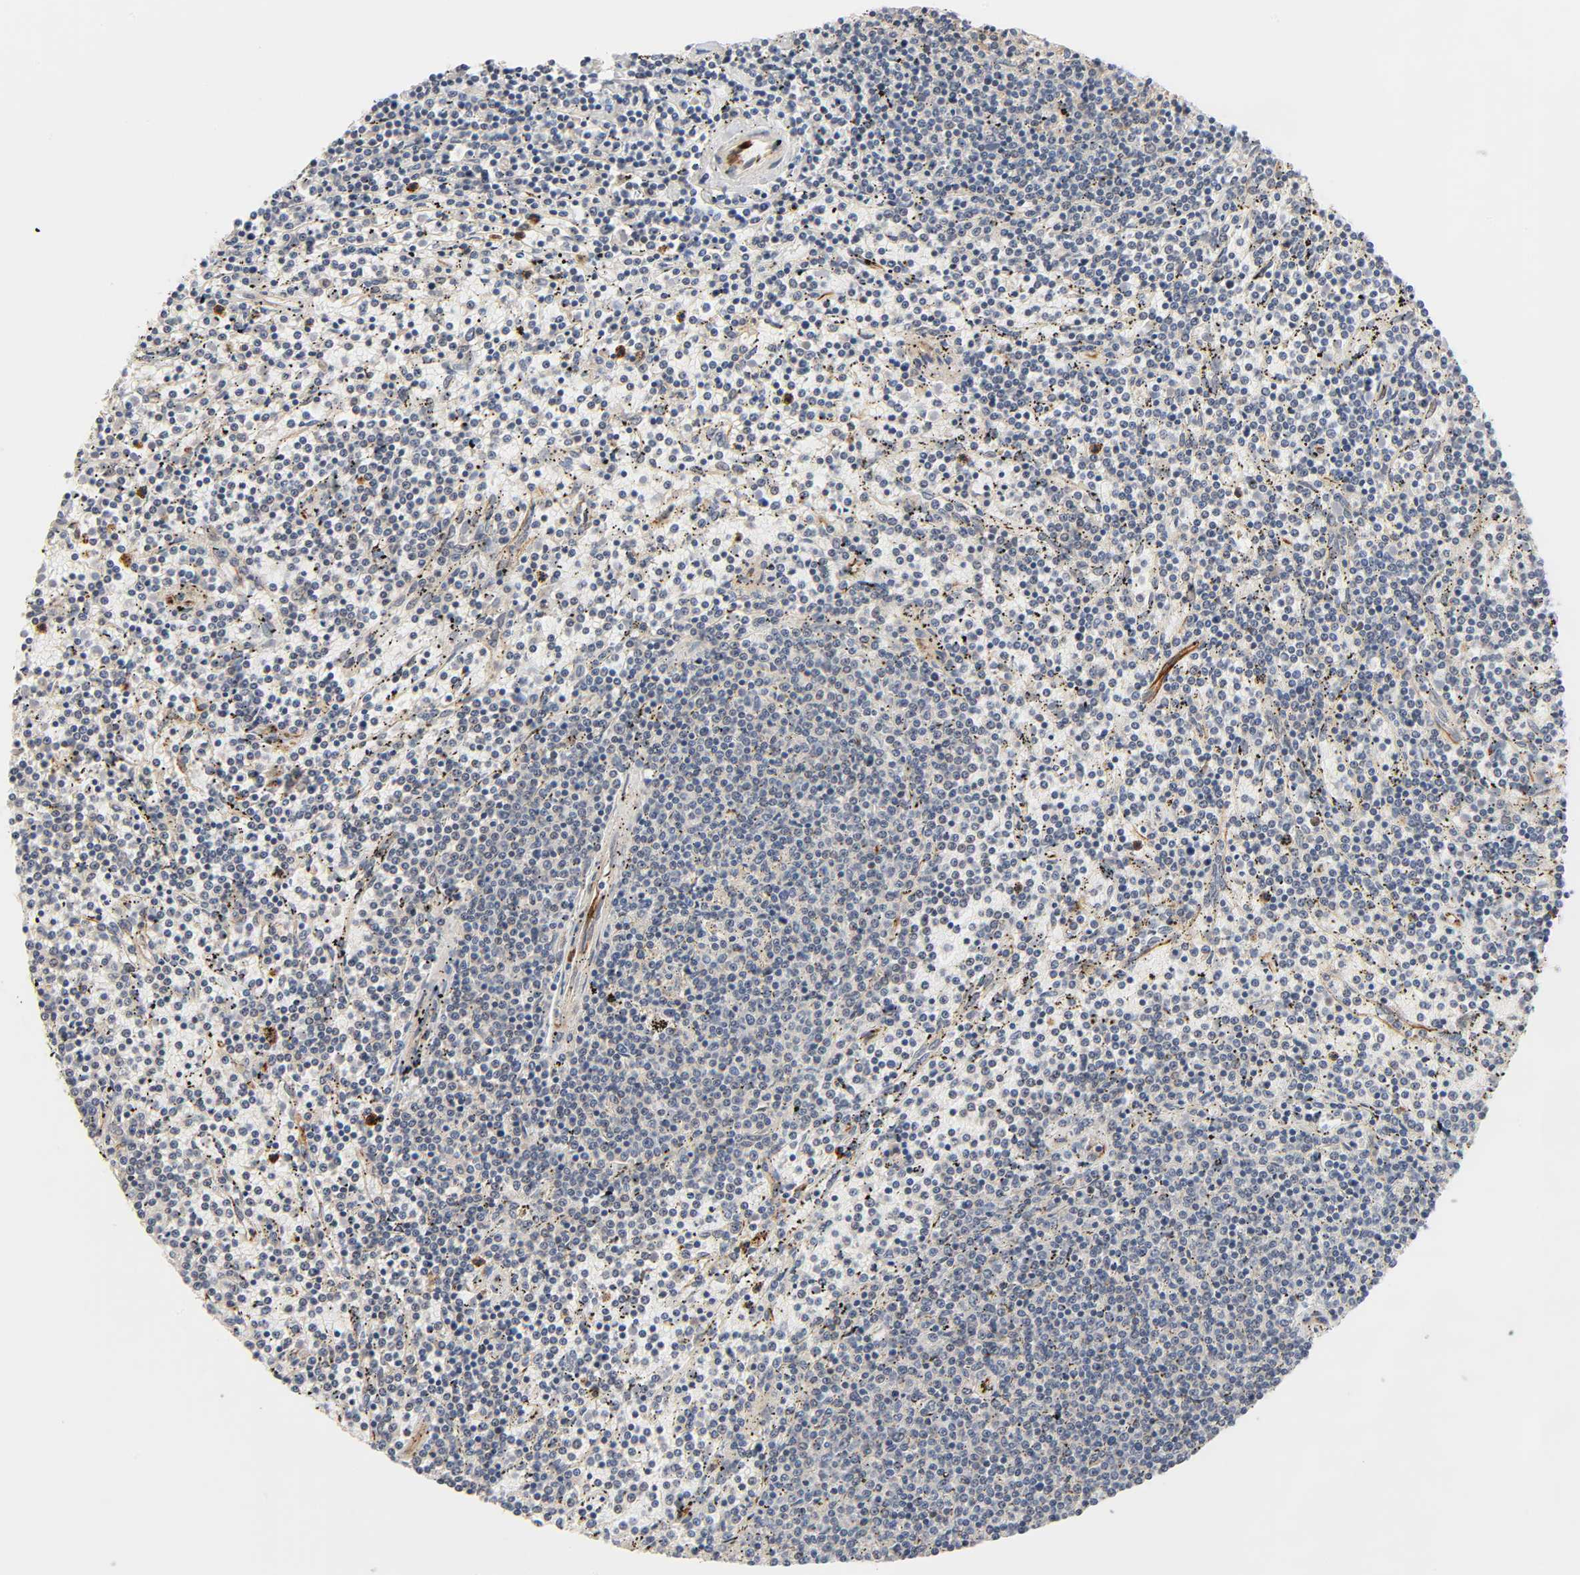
{"staining": {"intensity": "weak", "quantity": "<25%", "location": "cytoplasmic/membranous"}, "tissue": "lymphoma", "cell_type": "Tumor cells", "image_type": "cancer", "snomed": [{"axis": "morphology", "description": "Malignant lymphoma, non-Hodgkin's type, Low grade"}, {"axis": "topography", "description": "Spleen"}], "caption": "Human lymphoma stained for a protein using immunohistochemistry exhibits no expression in tumor cells.", "gene": "REEP6", "patient": {"sex": "female", "age": 50}}